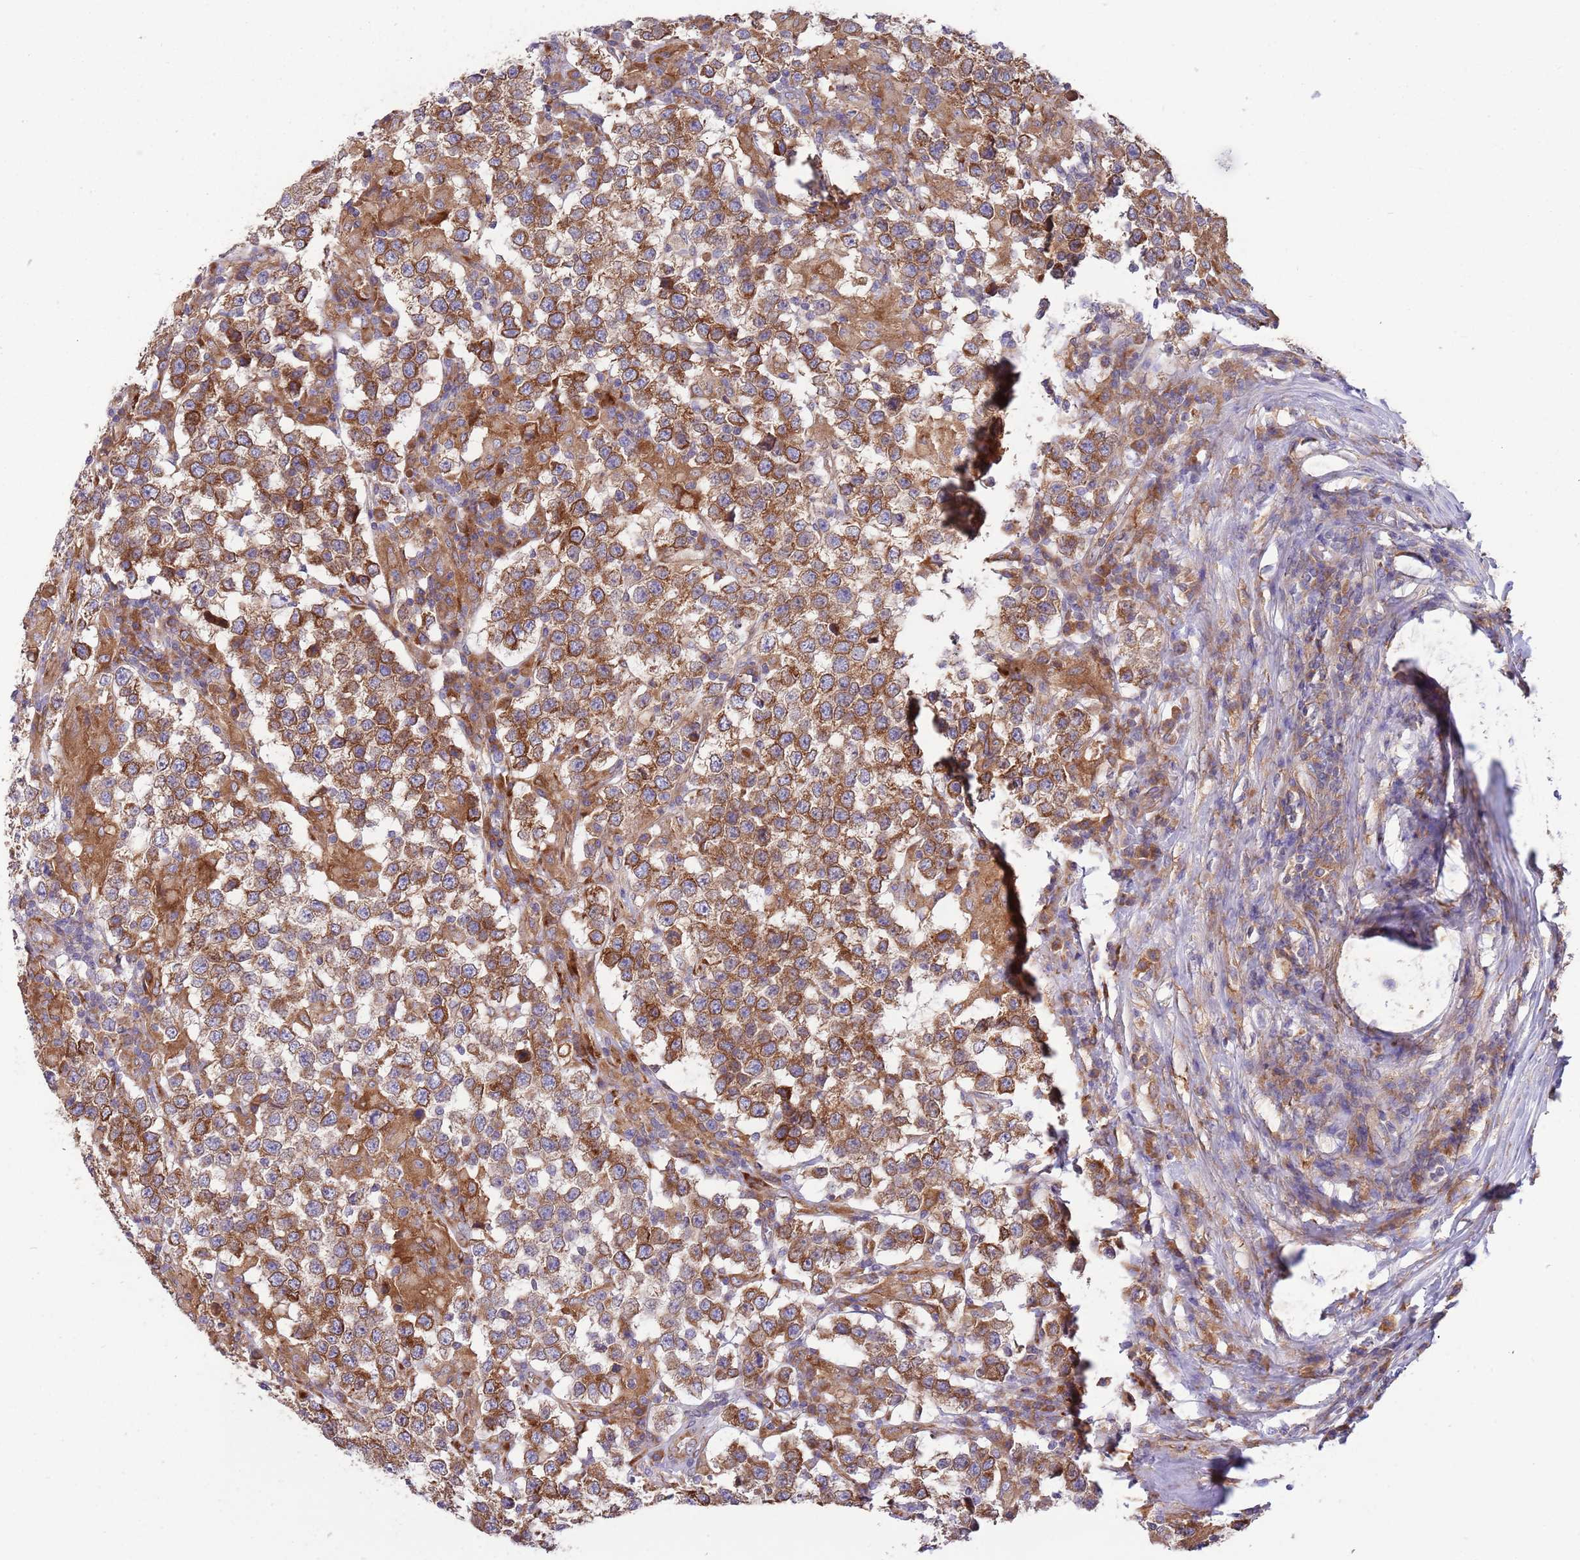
{"staining": {"intensity": "strong", "quantity": ">75%", "location": "cytoplasmic/membranous"}, "tissue": "testis cancer", "cell_type": "Tumor cells", "image_type": "cancer", "snomed": [{"axis": "morphology", "description": "Seminoma, NOS"}, {"axis": "morphology", "description": "Carcinoma, Embryonal, NOS"}, {"axis": "topography", "description": "Testis"}], "caption": "Testis cancer (seminoma) was stained to show a protein in brown. There is high levels of strong cytoplasmic/membranous expression in about >75% of tumor cells.", "gene": "ARMCX6", "patient": {"sex": "male", "age": 41}}